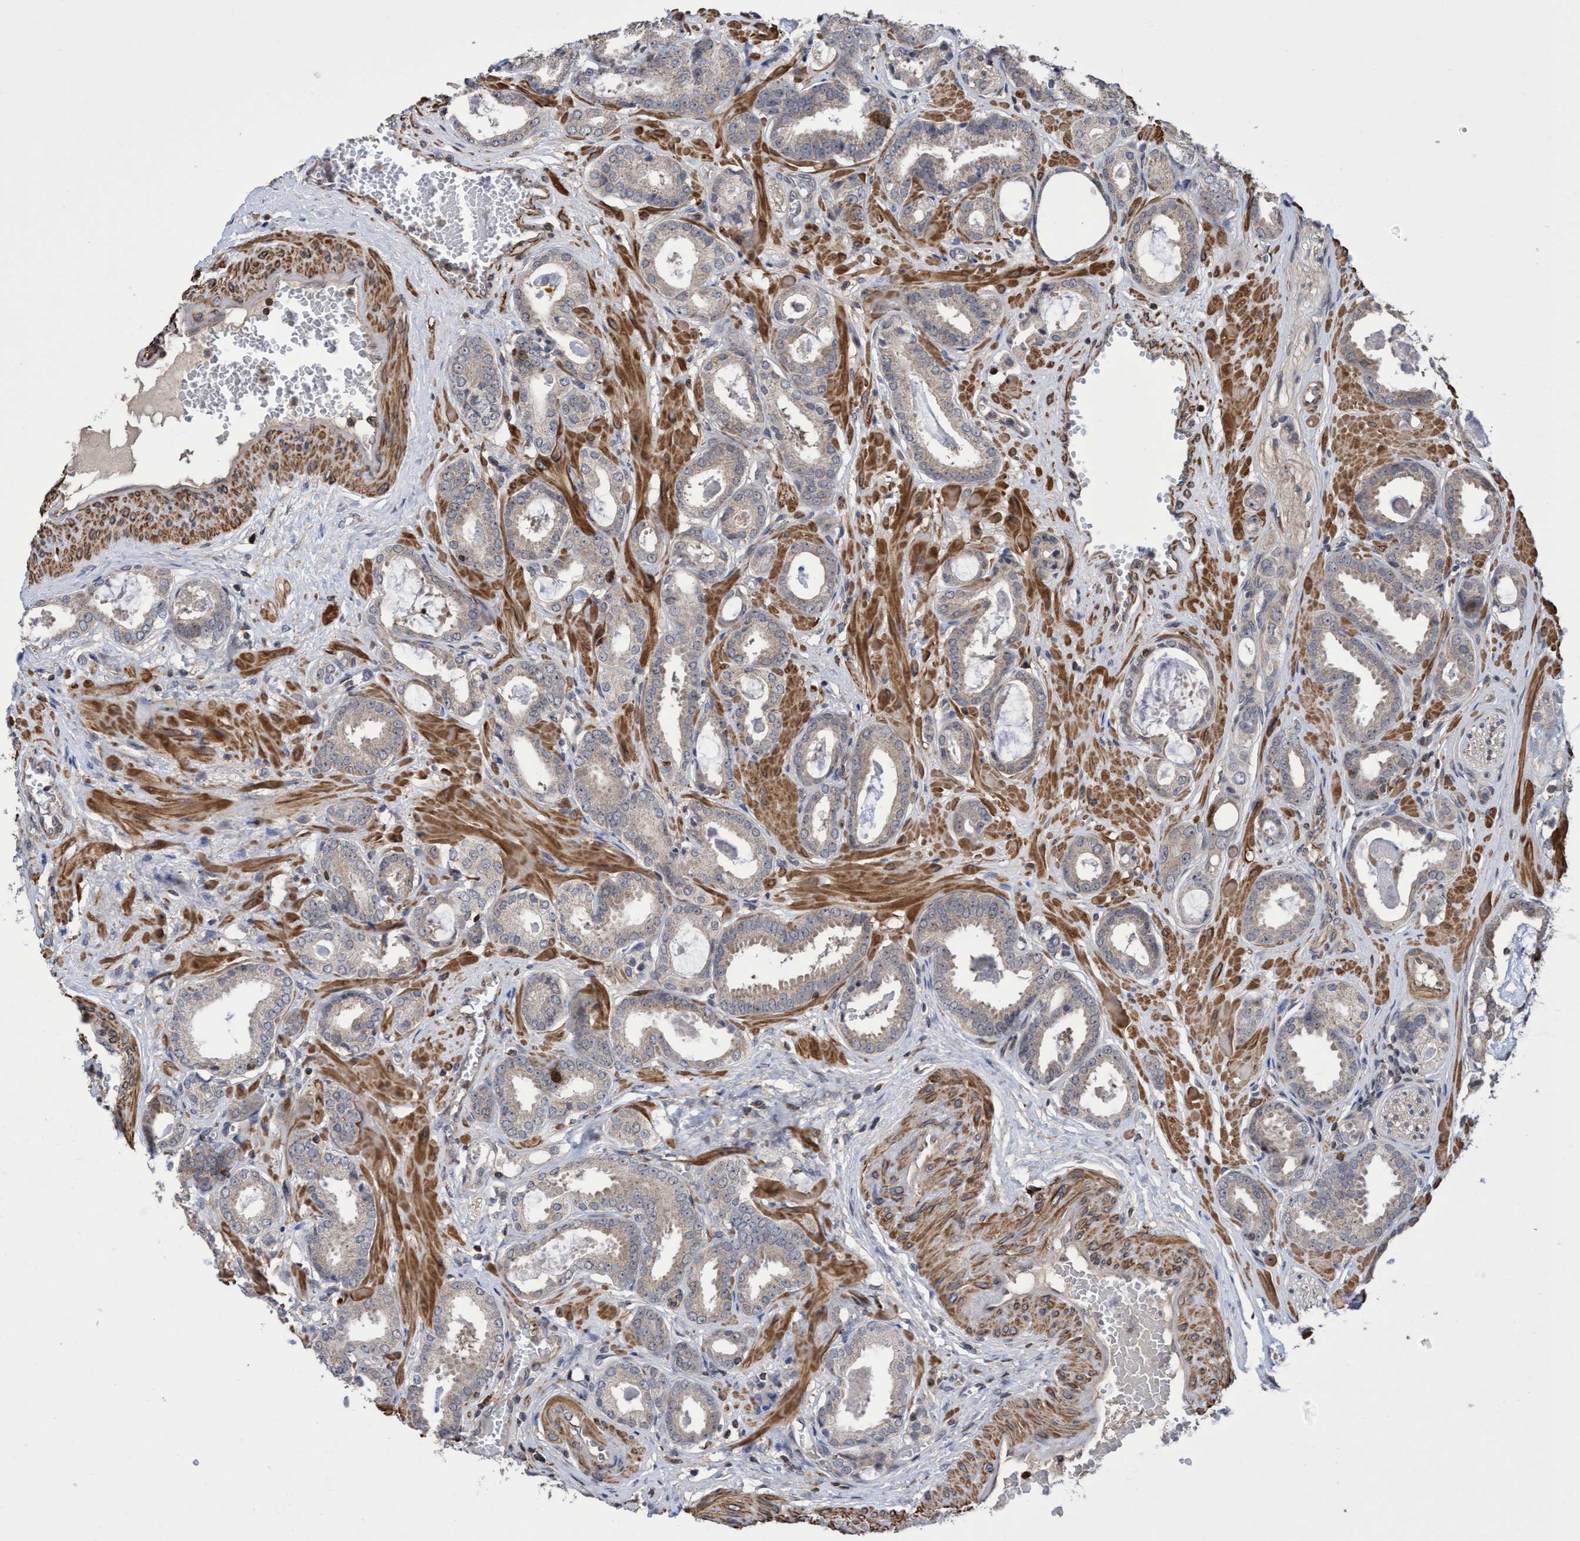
{"staining": {"intensity": "weak", "quantity": ">75%", "location": "cytoplasmic/membranous"}, "tissue": "prostate cancer", "cell_type": "Tumor cells", "image_type": "cancer", "snomed": [{"axis": "morphology", "description": "Adenocarcinoma, Low grade"}, {"axis": "topography", "description": "Prostate"}], "caption": "Brown immunohistochemical staining in human prostate adenocarcinoma (low-grade) displays weak cytoplasmic/membranous staining in about >75% of tumor cells. The staining was performed using DAB (3,3'-diaminobenzidine), with brown indicating positive protein expression. Nuclei are stained blue with hematoxylin.", "gene": "SLBP", "patient": {"sex": "male", "age": 53}}